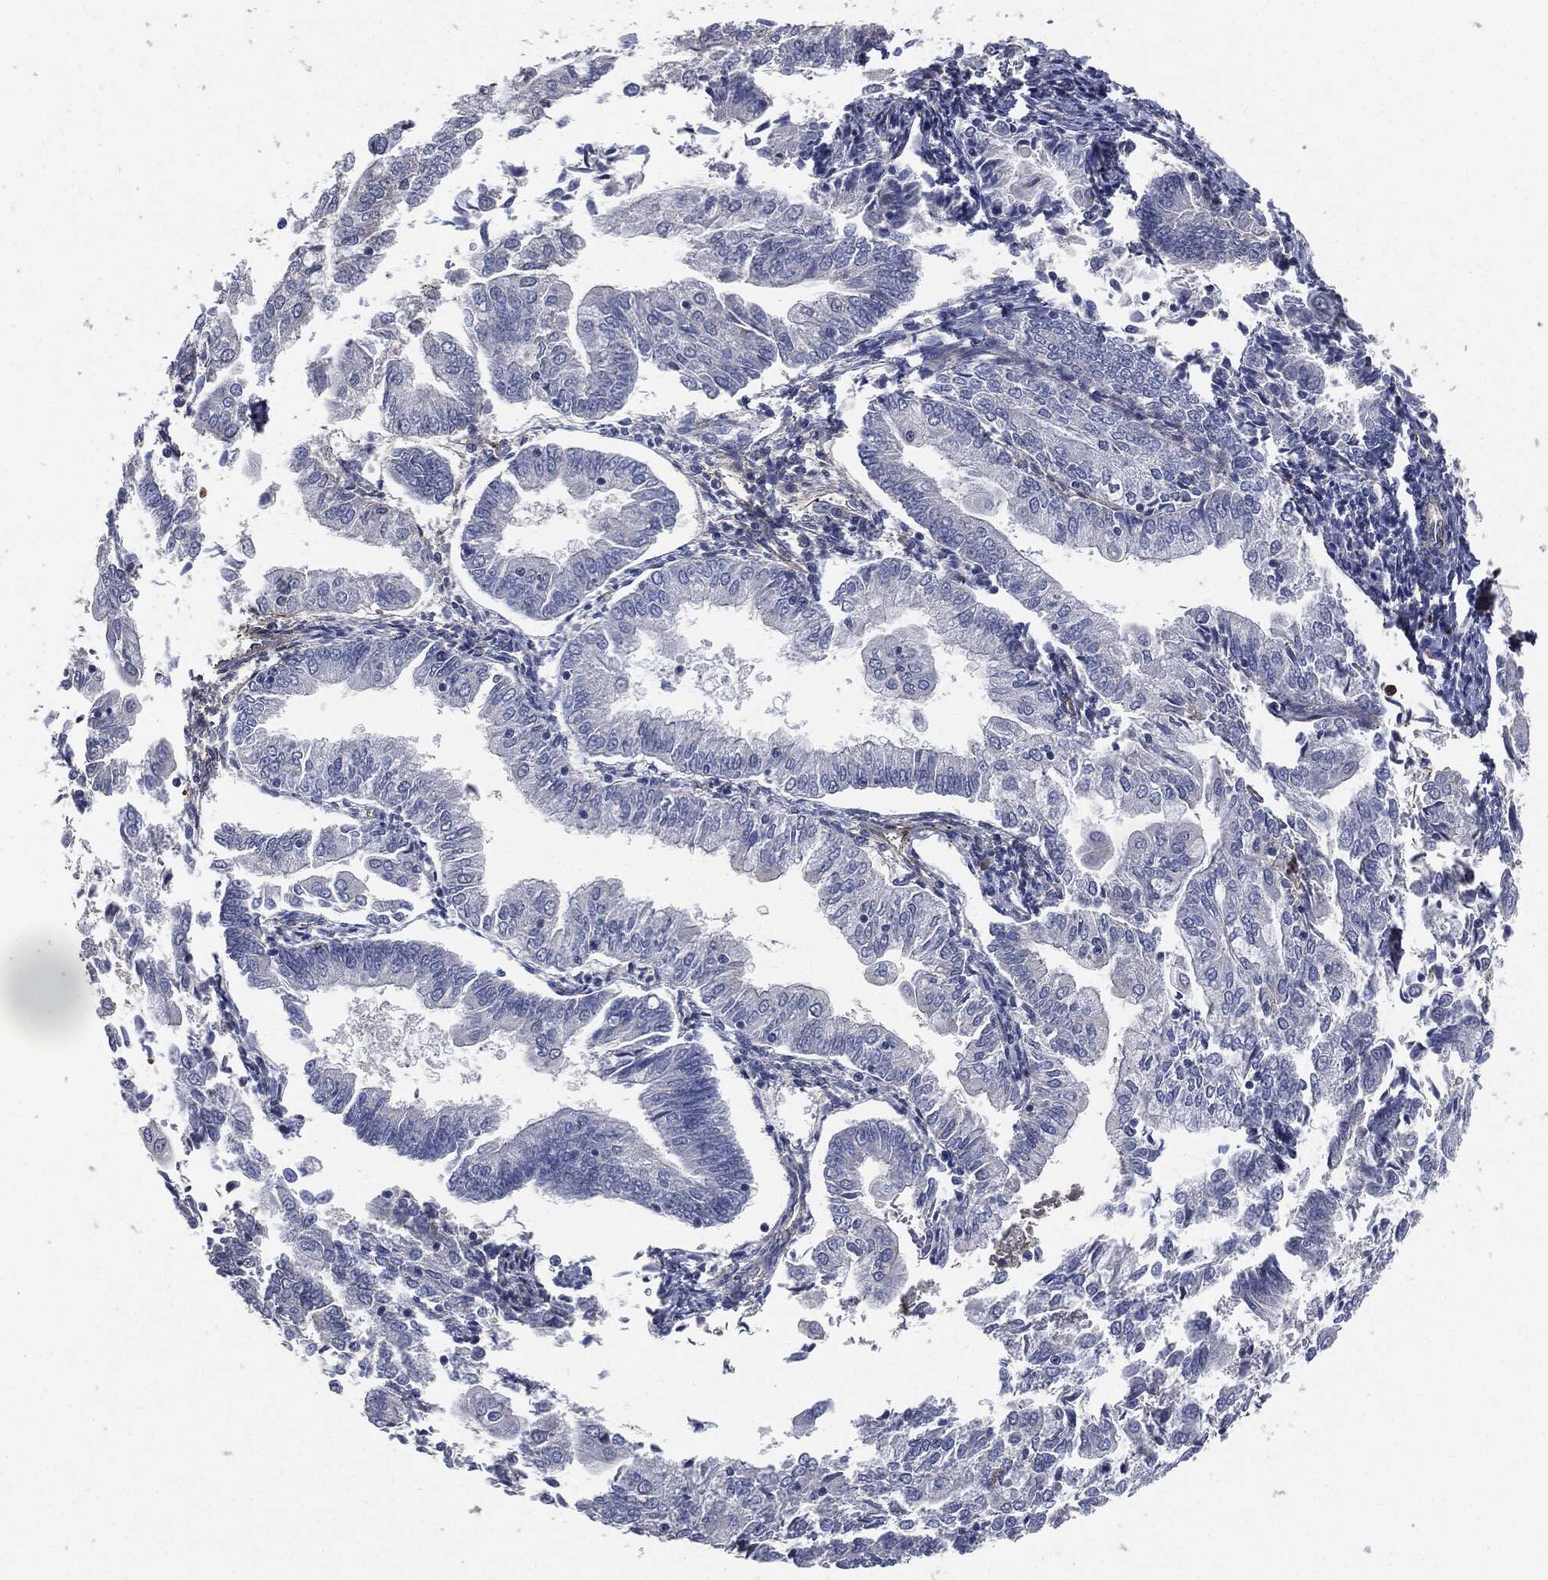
{"staining": {"intensity": "negative", "quantity": "none", "location": "none"}, "tissue": "endometrial cancer", "cell_type": "Tumor cells", "image_type": "cancer", "snomed": [{"axis": "morphology", "description": "Adenocarcinoma, NOS"}, {"axis": "topography", "description": "Endometrium"}], "caption": "DAB immunohistochemical staining of human adenocarcinoma (endometrial) displays no significant staining in tumor cells.", "gene": "APOB", "patient": {"sex": "female", "age": 56}}